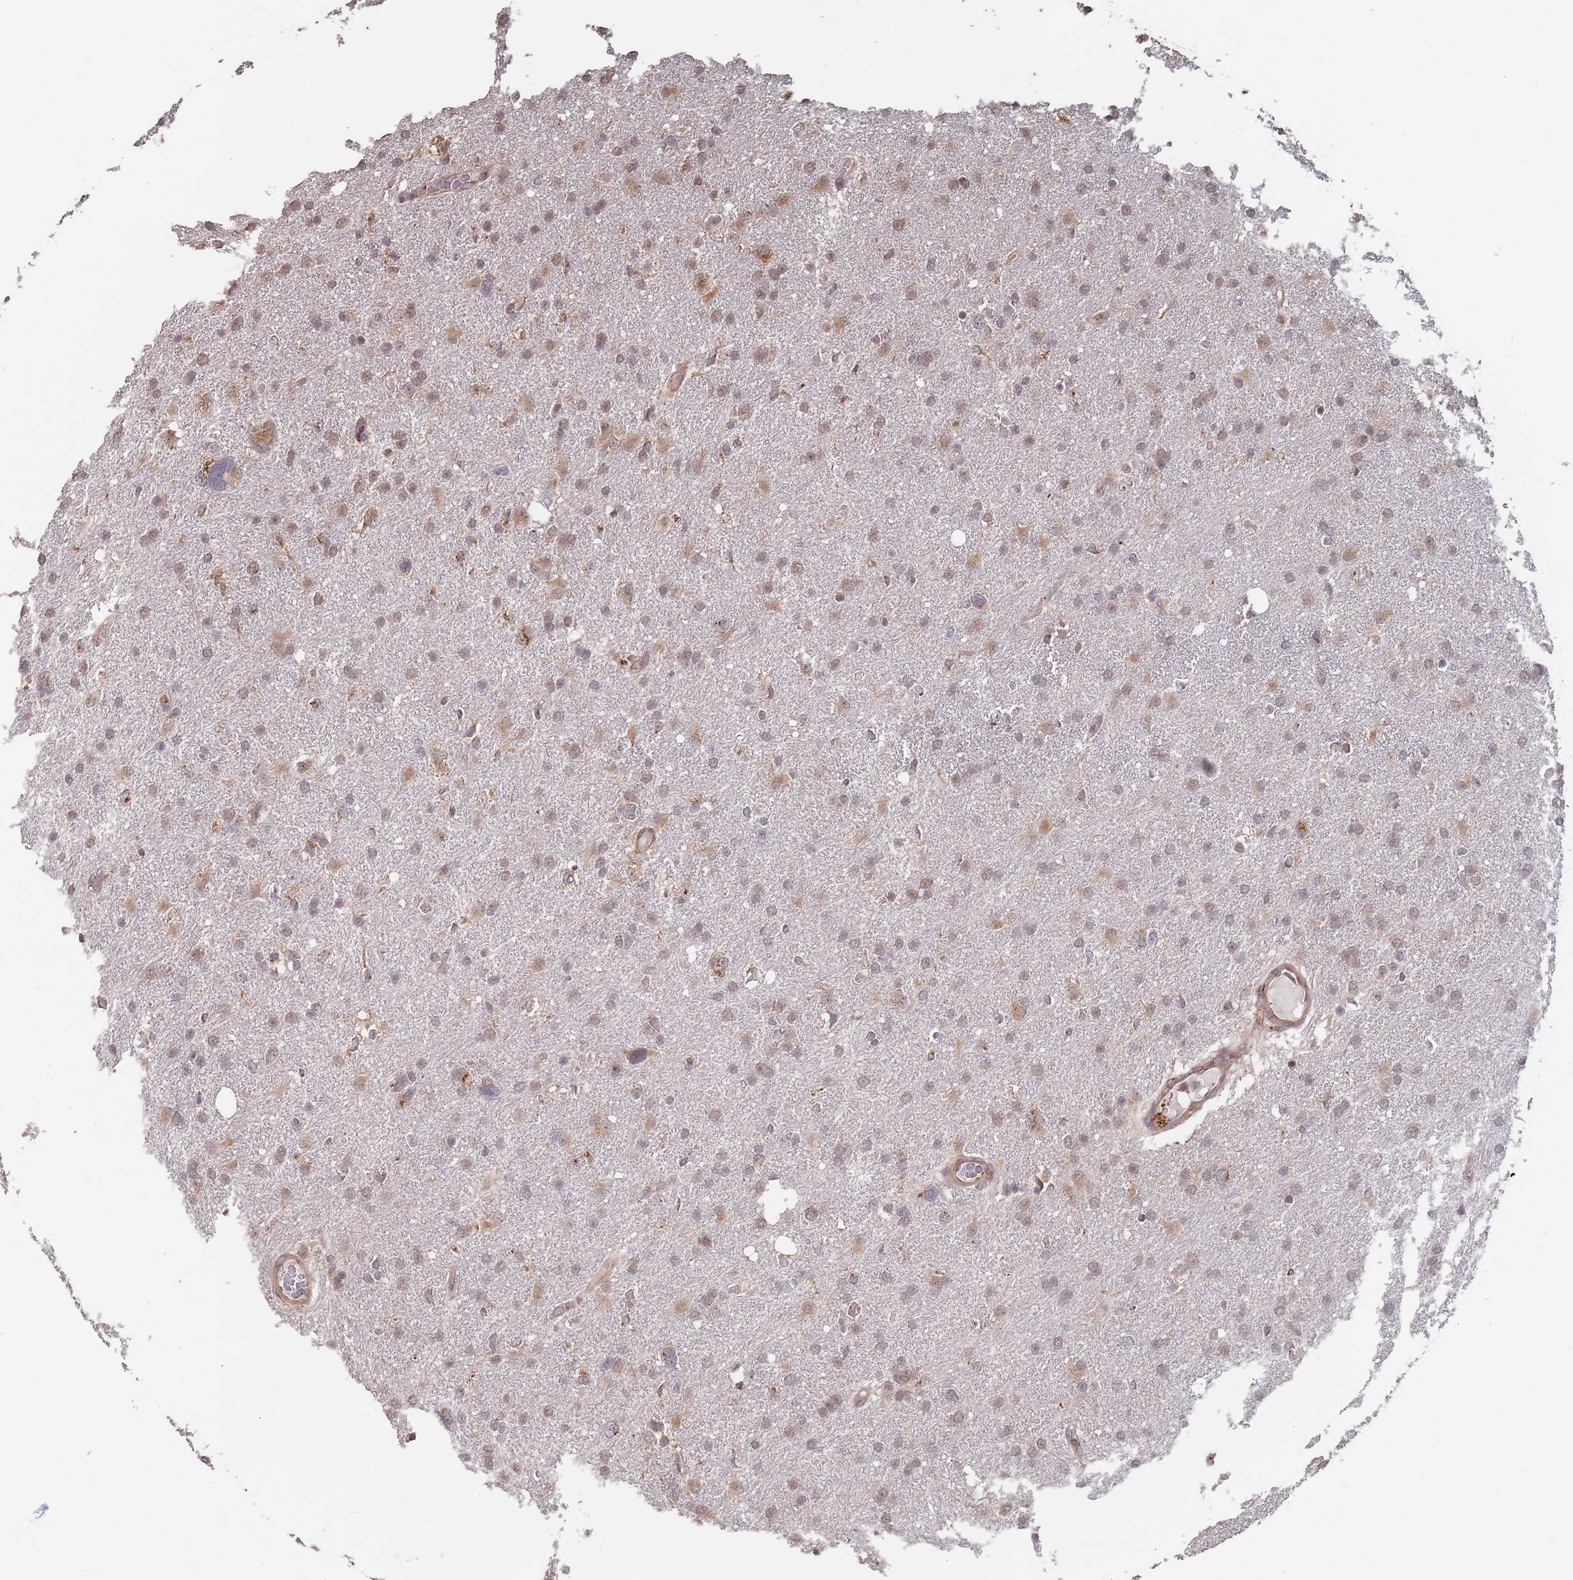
{"staining": {"intensity": "weak", "quantity": ">75%", "location": "cytoplasmic/membranous,nuclear"}, "tissue": "glioma", "cell_type": "Tumor cells", "image_type": "cancer", "snomed": [{"axis": "morphology", "description": "Glioma, malignant, High grade"}, {"axis": "topography", "description": "Brain"}], "caption": "Human glioma stained with a protein marker demonstrates weak staining in tumor cells.", "gene": "UNC45A", "patient": {"sex": "male", "age": 61}}